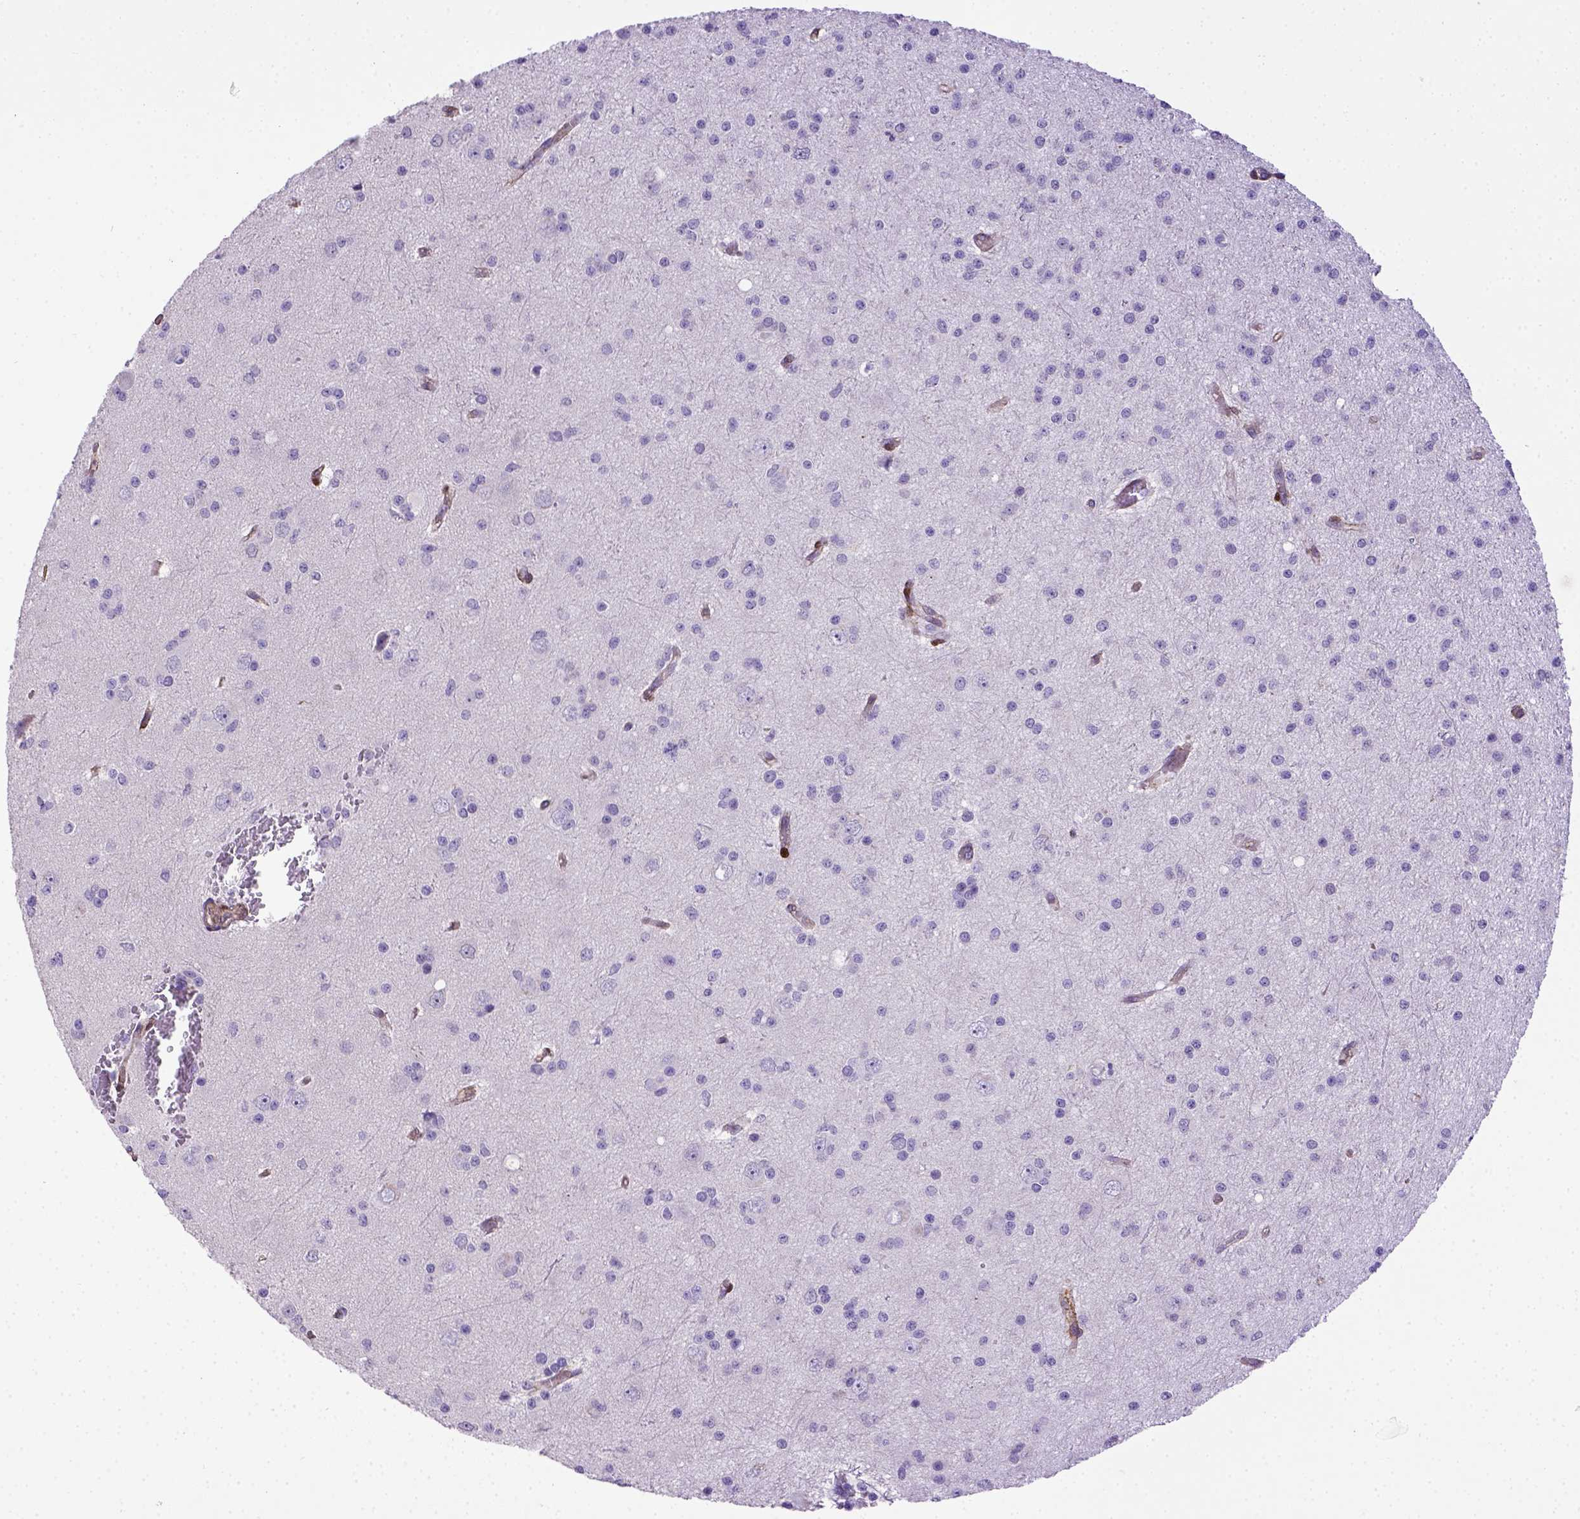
{"staining": {"intensity": "negative", "quantity": "none", "location": "none"}, "tissue": "glioma", "cell_type": "Tumor cells", "image_type": "cancer", "snomed": [{"axis": "morphology", "description": "Glioma, malignant, Low grade"}, {"axis": "topography", "description": "Brain"}], "caption": "Image shows no protein expression in tumor cells of low-grade glioma (malignant) tissue.", "gene": "BTN1A1", "patient": {"sex": "male", "age": 27}}